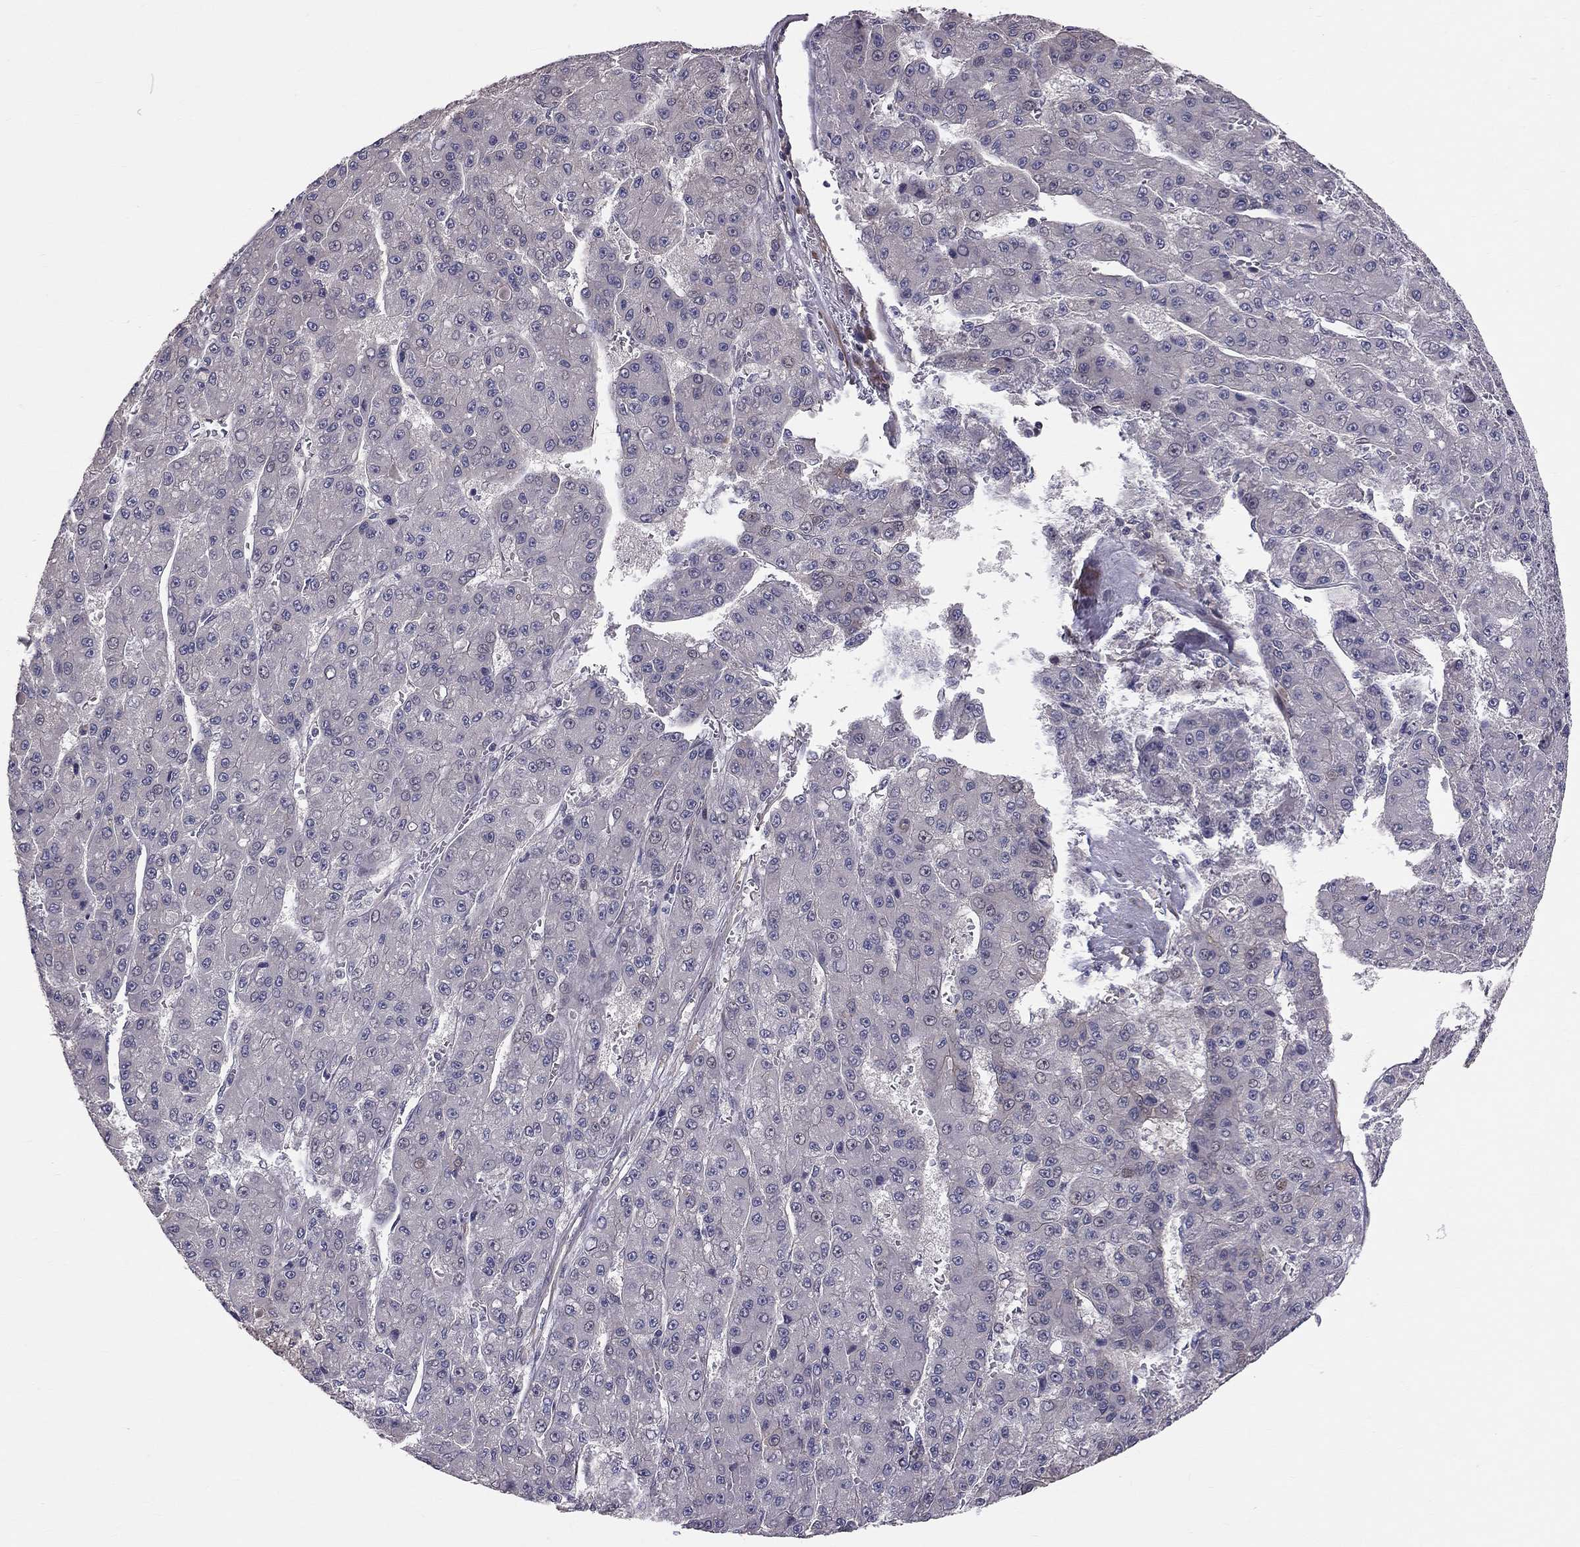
{"staining": {"intensity": "negative", "quantity": "none", "location": "none"}, "tissue": "liver cancer", "cell_type": "Tumor cells", "image_type": "cancer", "snomed": [{"axis": "morphology", "description": "Carcinoma, Hepatocellular, NOS"}, {"axis": "topography", "description": "Liver"}], "caption": "Tumor cells are negative for protein expression in human liver cancer. Brightfield microscopy of immunohistochemistry (IHC) stained with DAB (brown) and hematoxylin (blue), captured at high magnification.", "gene": "GJB4", "patient": {"sex": "male", "age": 70}}